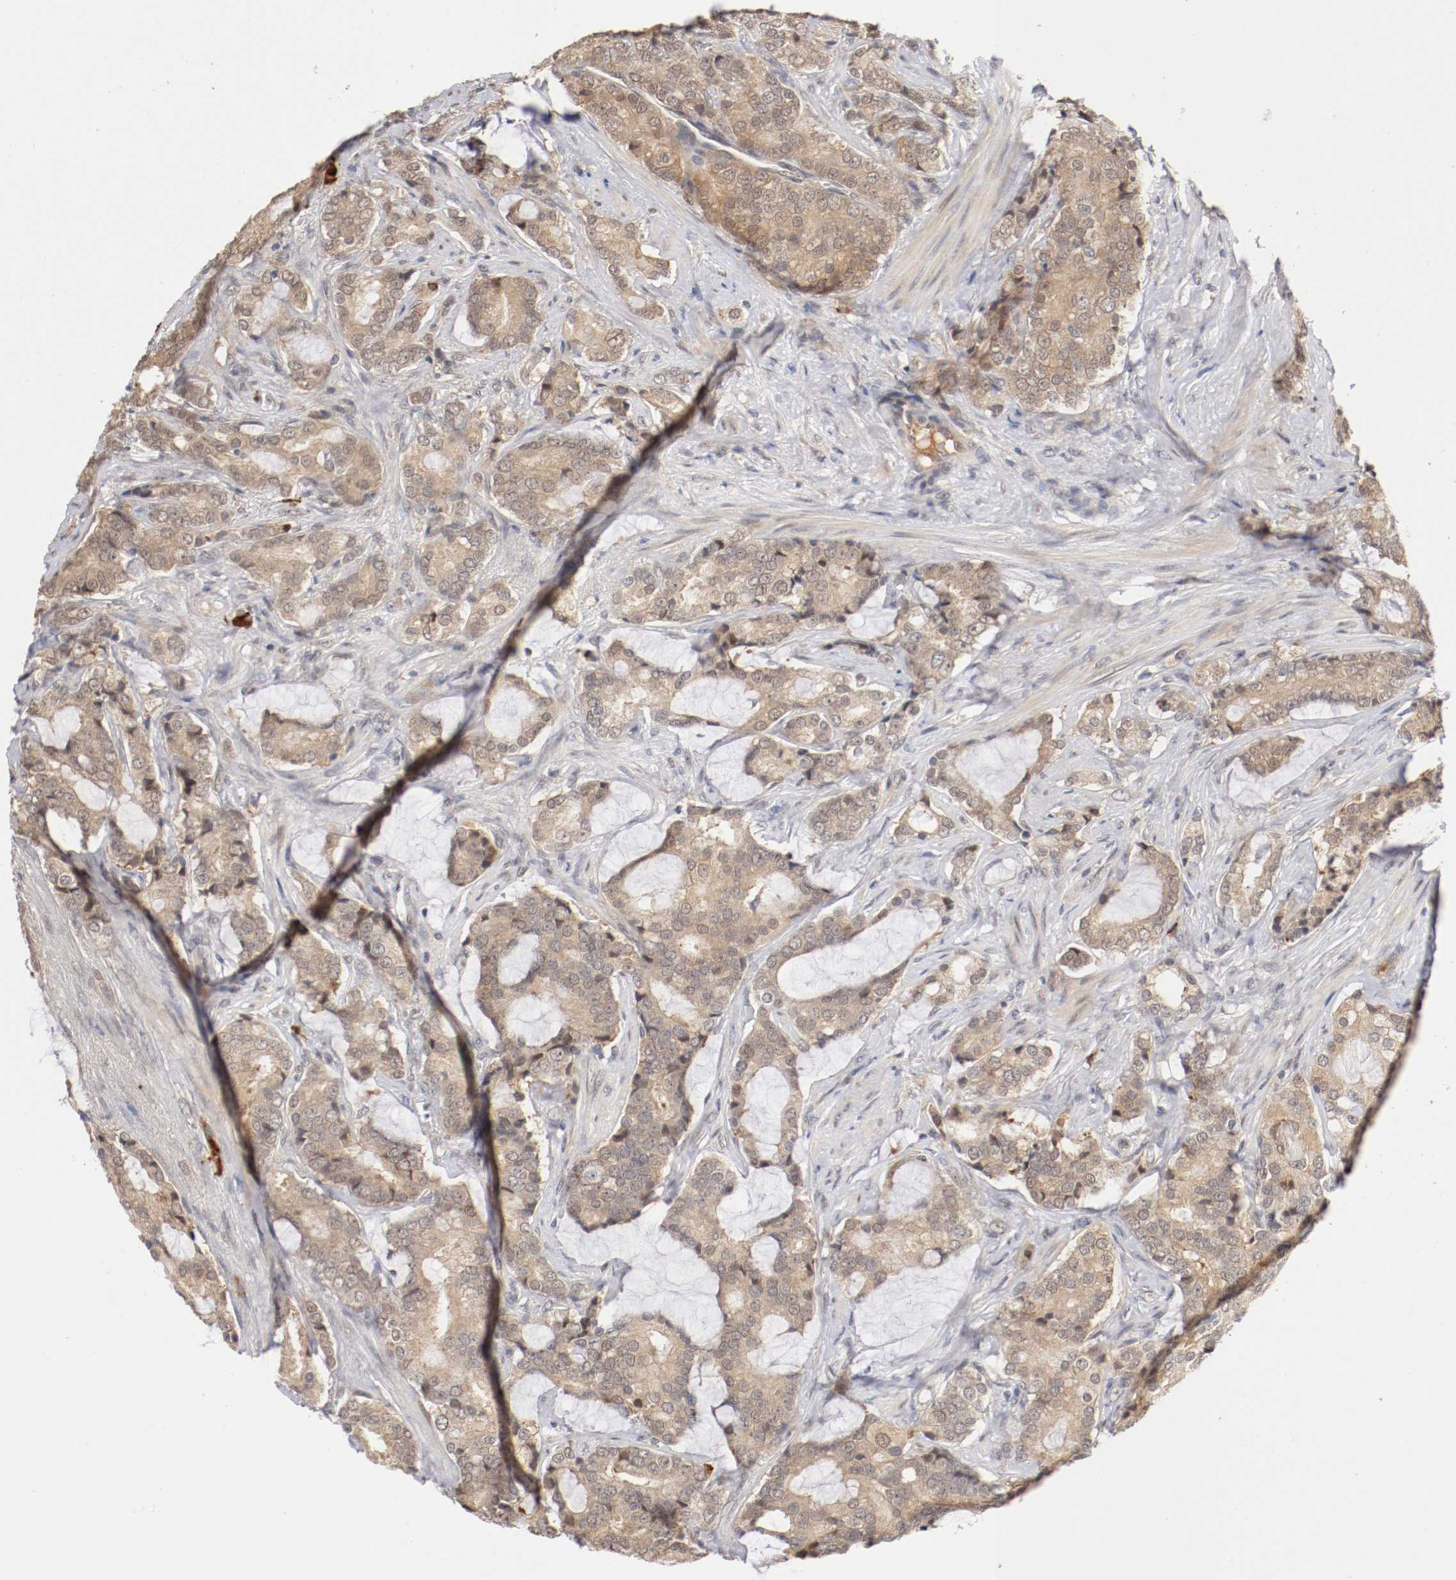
{"staining": {"intensity": "weak", "quantity": ">75%", "location": "cytoplasmic/membranous"}, "tissue": "prostate cancer", "cell_type": "Tumor cells", "image_type": "cancer", "snomed": [{"axis": "morphology", "description": "Adenocarcinoma, Low grade"}, {"axis": "topography", "description": "Prostate"}], "caption": "This is an image of immunohistochemistry staining of prostate cancer, which shows weak staining in the cytoplasmic/membranous of tumor cells.", "gene": "DNMT3B", "patient": {"sex": "male", "age": 58}}